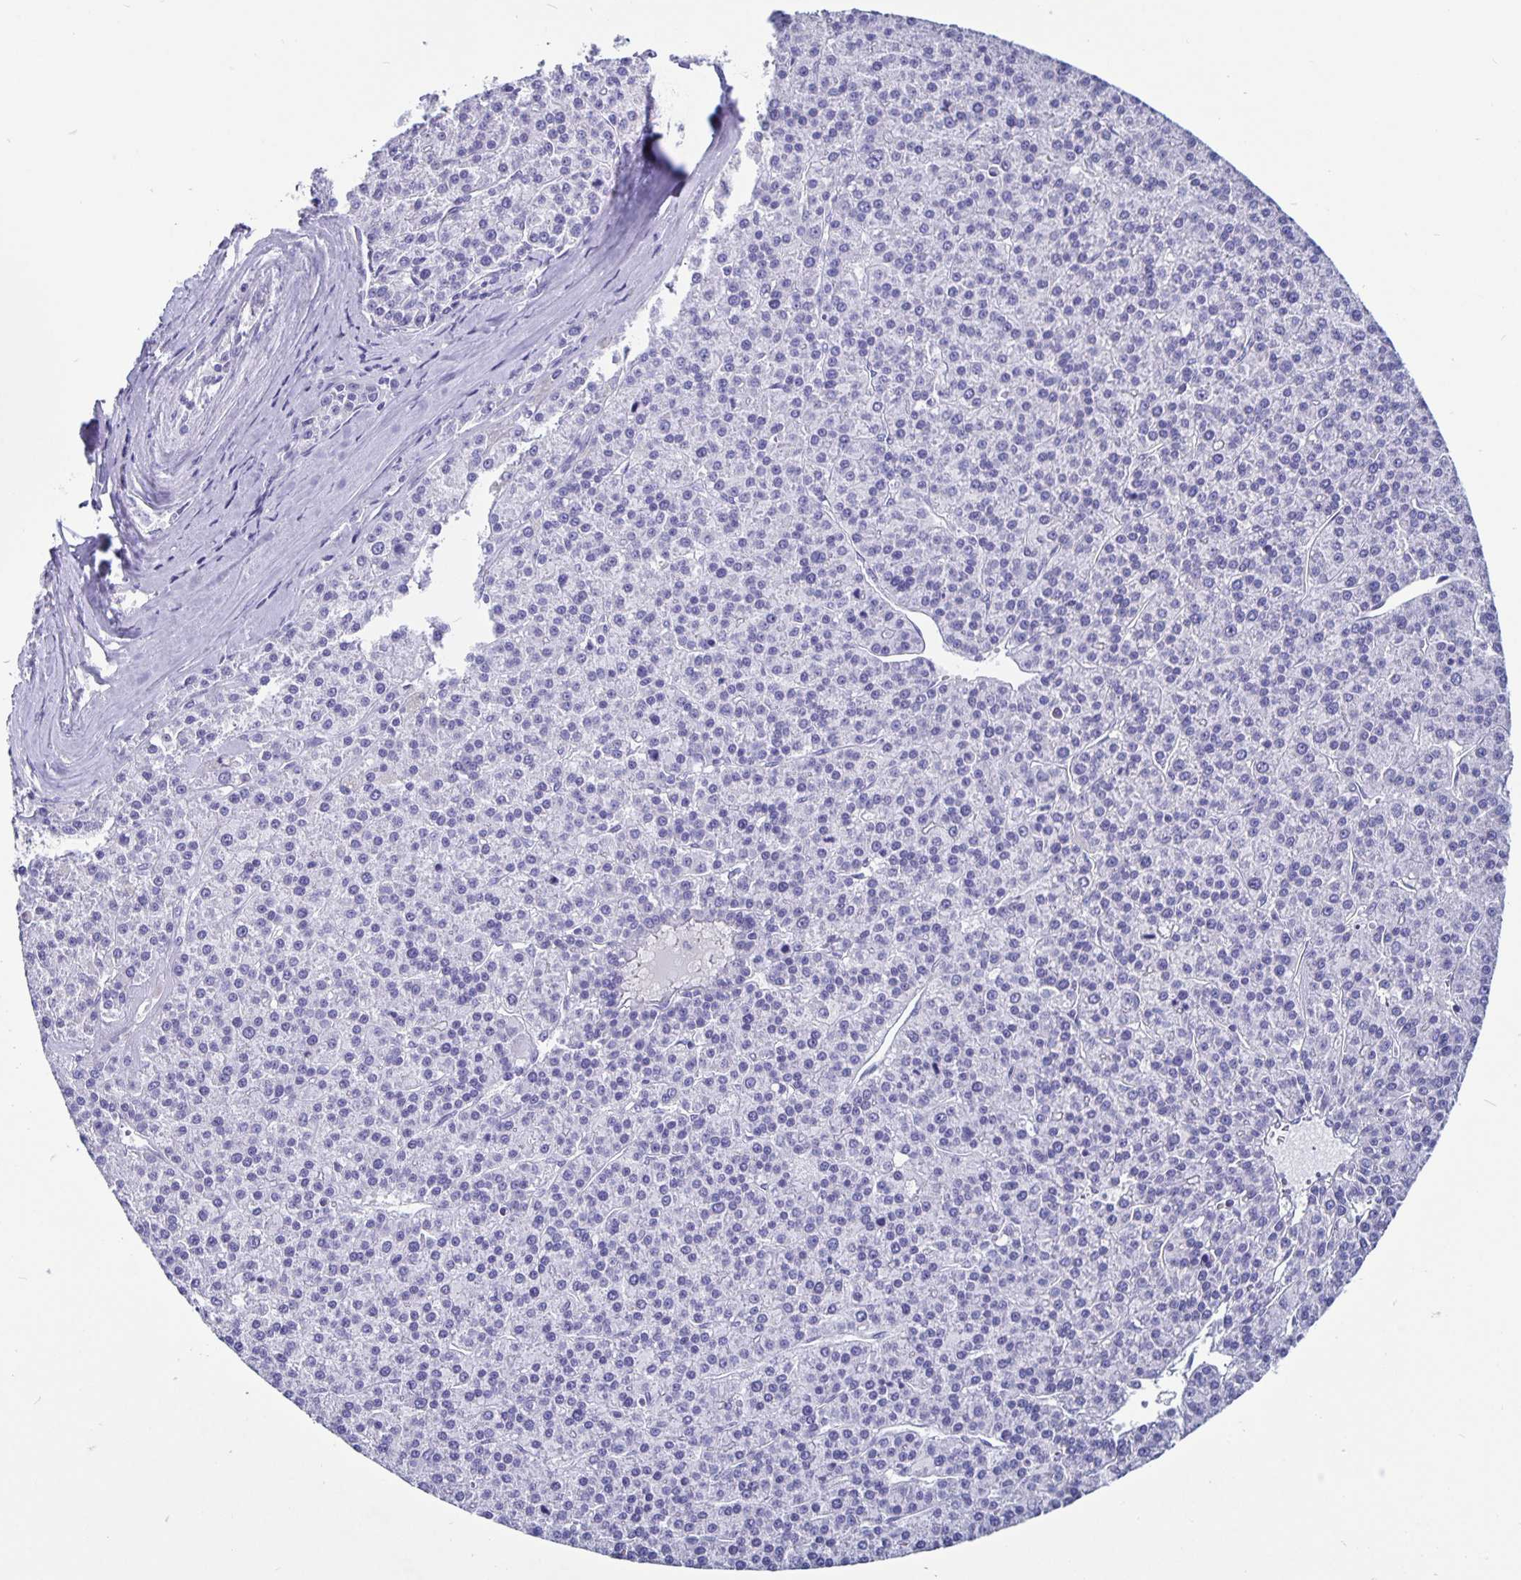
{"staining": {"intensity": "negative", "quantity": "none", "location": "none"}, "tissue": "liver cancer", "cell_type": "Tumor cells", "image_type": "cancer", "snomed": [{"axis": "morphology", "description": "Carcinoma, Hepatocellular, NOS"}, {"axis": "topography", "description": "Liver"}], "caption": "Tumor cells are negative for brown protein staining in liver hepatocellular carcinoma.", "gene": "ODF3B", "patient": {"sex": "female", "age": 58}}